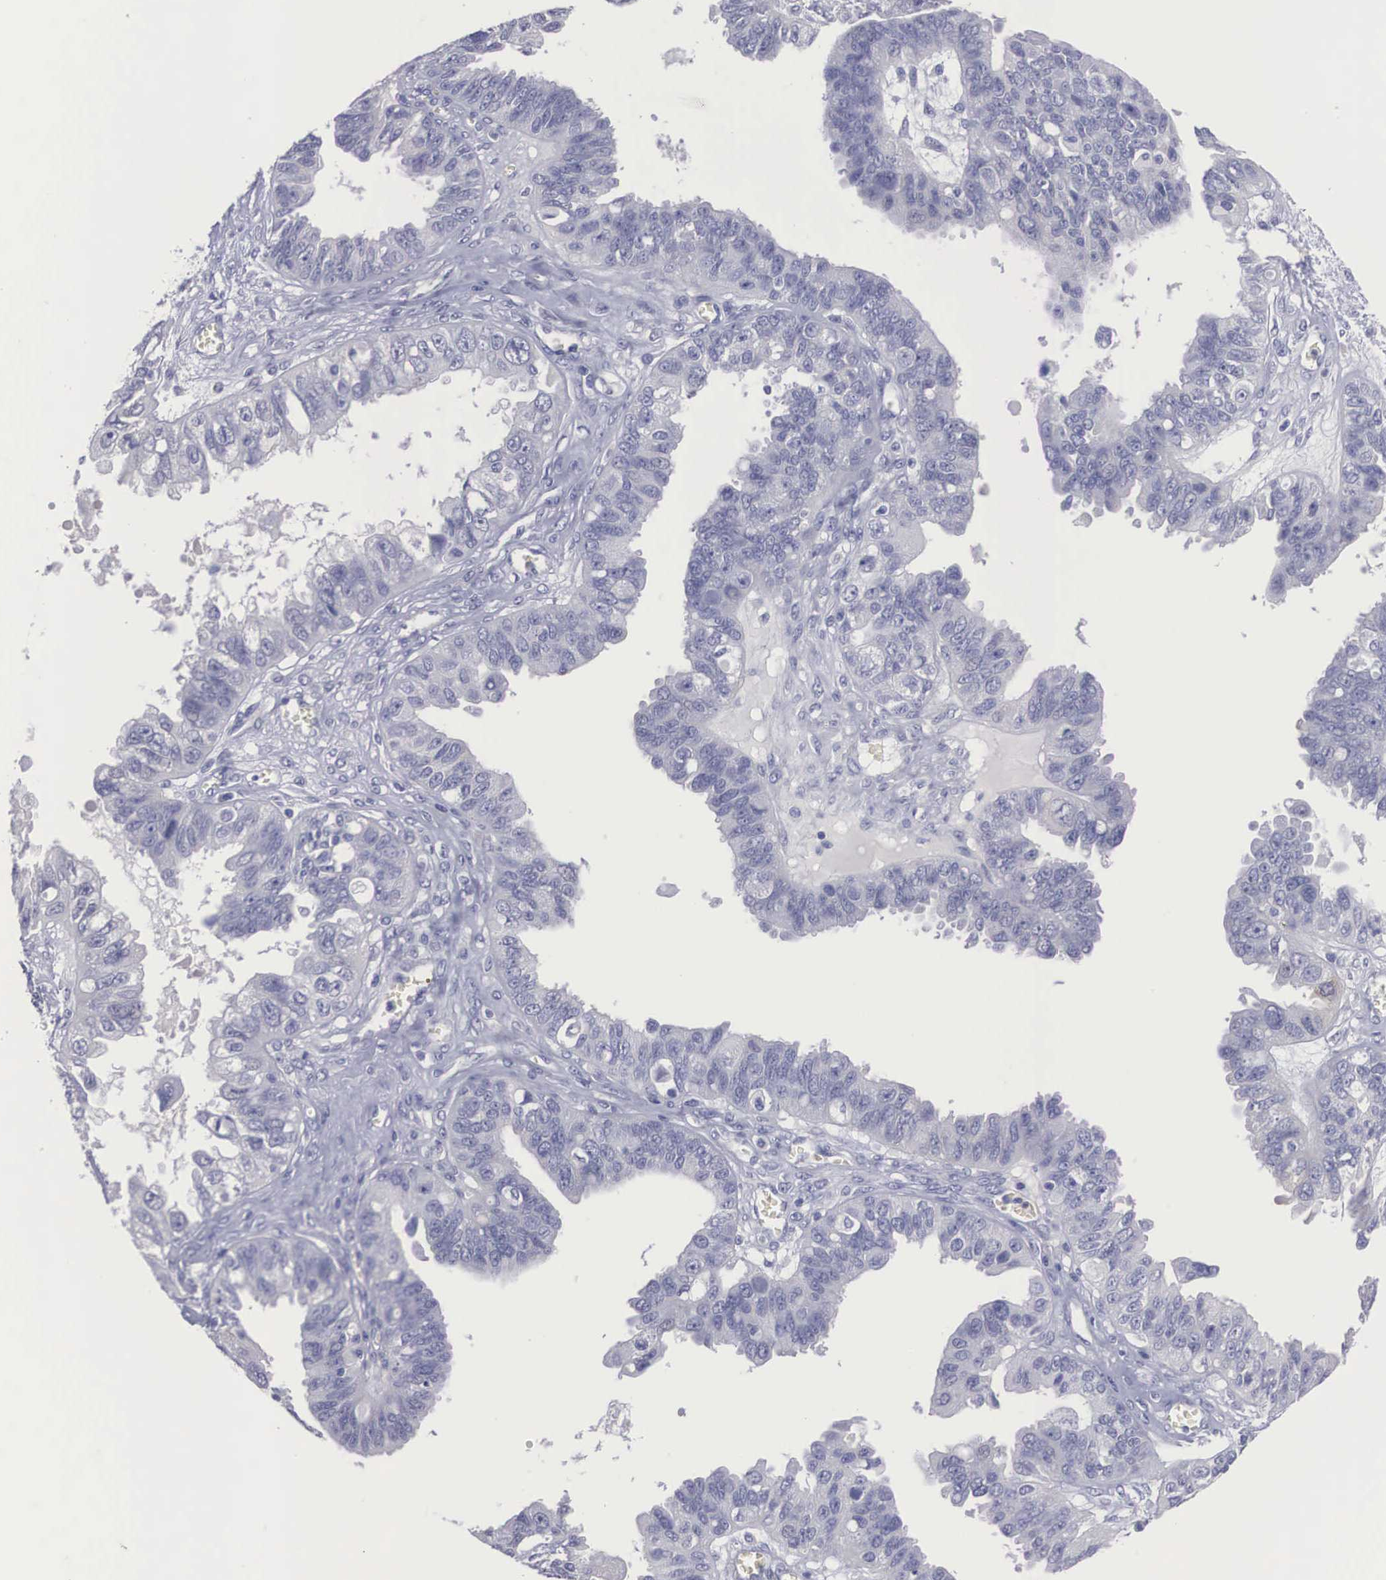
{"staining": {"intensity": "negative", "quantity": "none", "location": "none"}, "tissue": "ovarian cancer", "cell_type": "Tumor cells", "image_type": "cancer", "snomed": [{"axis": "morphology", "description": "Carcinoma, endometroid"}, {"axis": "topography", "description": "Ovary"}], "caption": "DAB (3,3'-diaminobenzidine) immunohistochemical staining of human ovarian cancer demonstrates no significant staining in tumor cells. (Brightfield microscopy of DAB immunohistochemistry at high magnification).", "gene": "REPS2", "patient": {"sex": "female", "age": 85}}